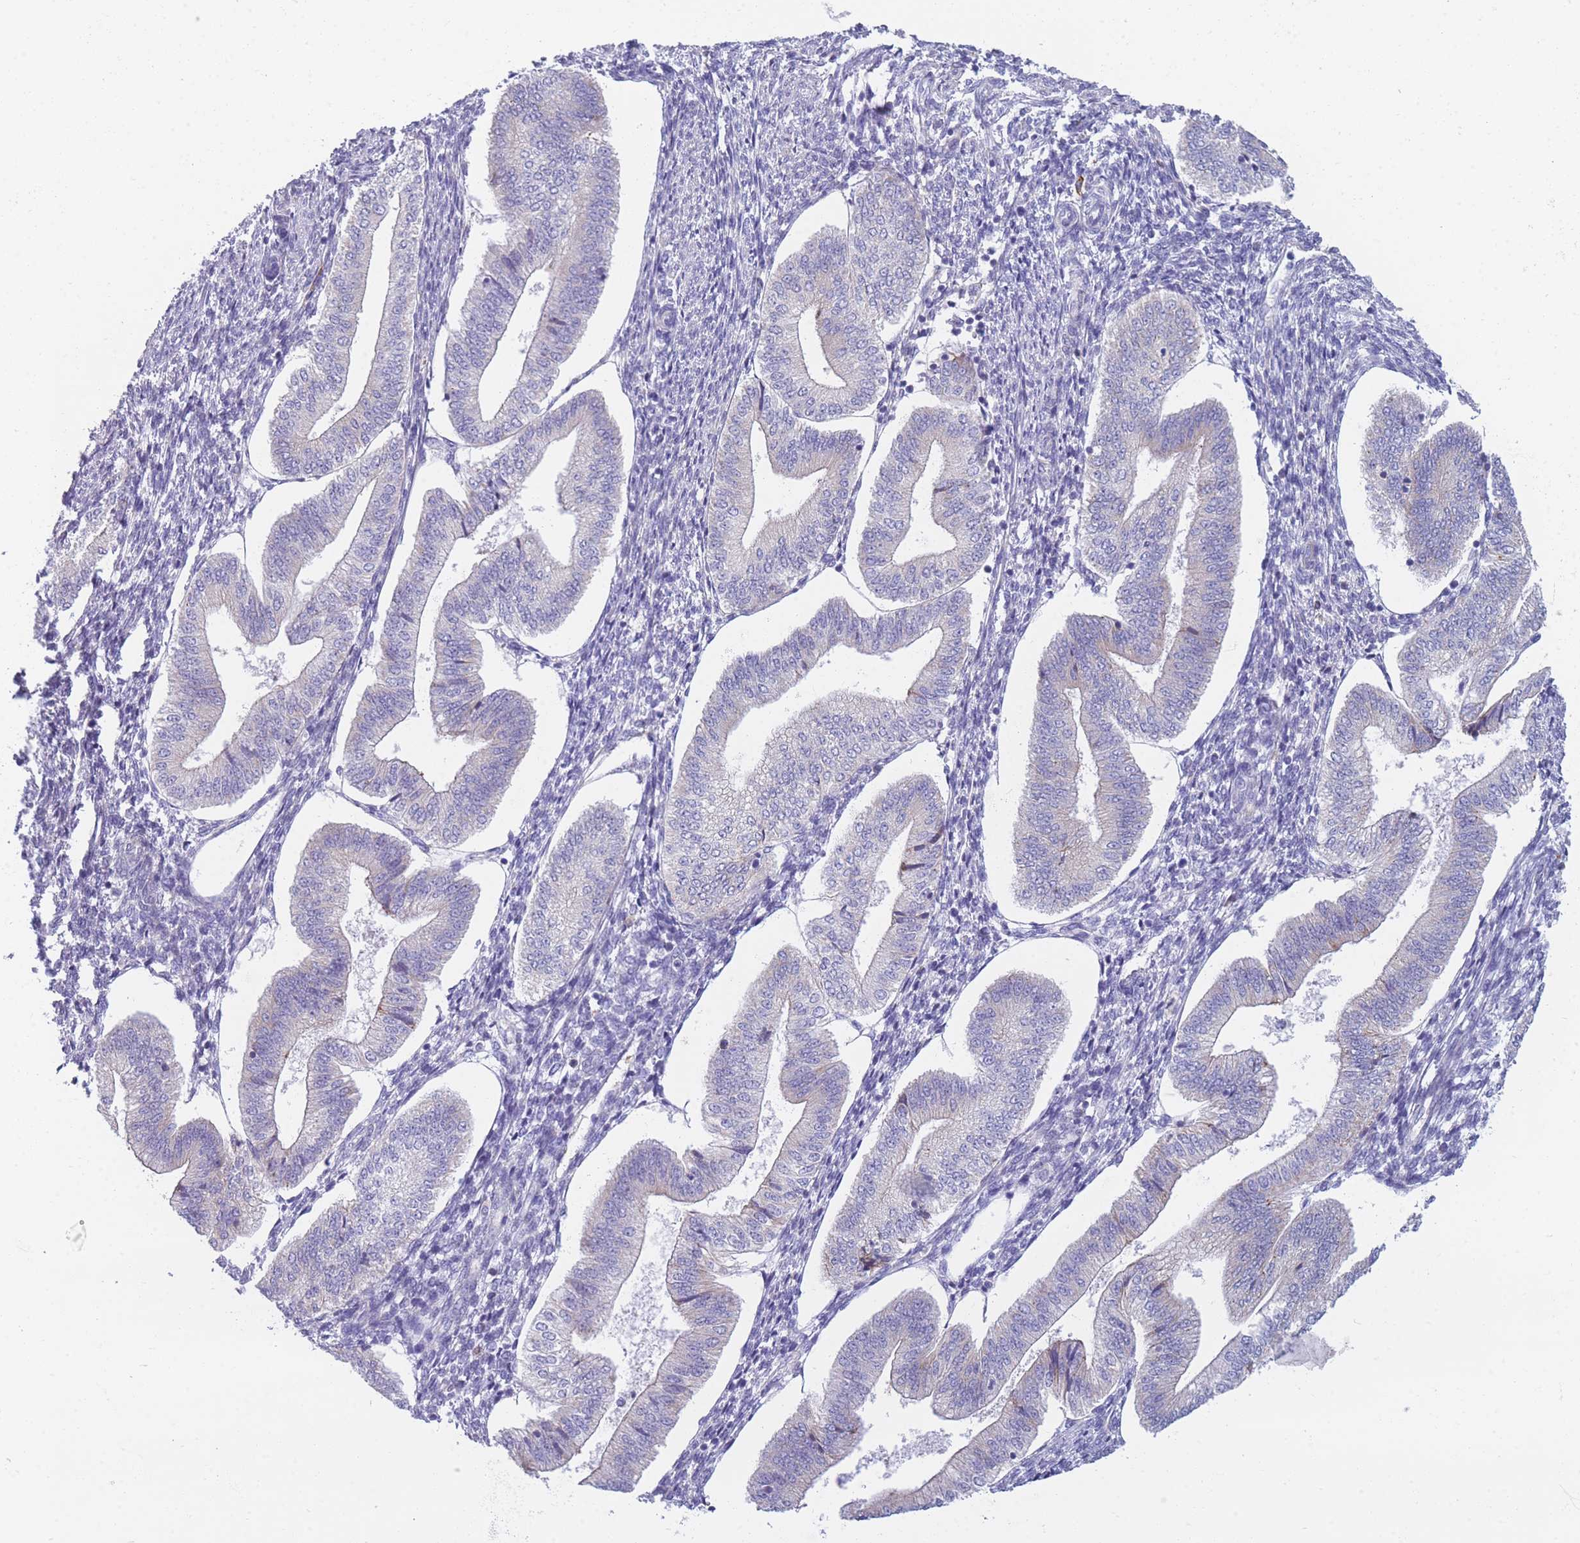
{"staining": {"intensity": "negative", "quantity": "none", "location": "none"}, "tissue": "endometrium", "cell_type": "Cells in endometrial stroma", "image_type": "normal", "snomed": [{"axis": "morphology", "description": "Normal tissue, NOS"}, {"axis": "topography", "description": "Endometrium"}], "caption": "This is an immunohistochemistry micrograph of benign endometrium. There is no positivity in cells in endometrial stroma.", "gene": "XKR8", "patient": {"sex": "female", "age": 34}}